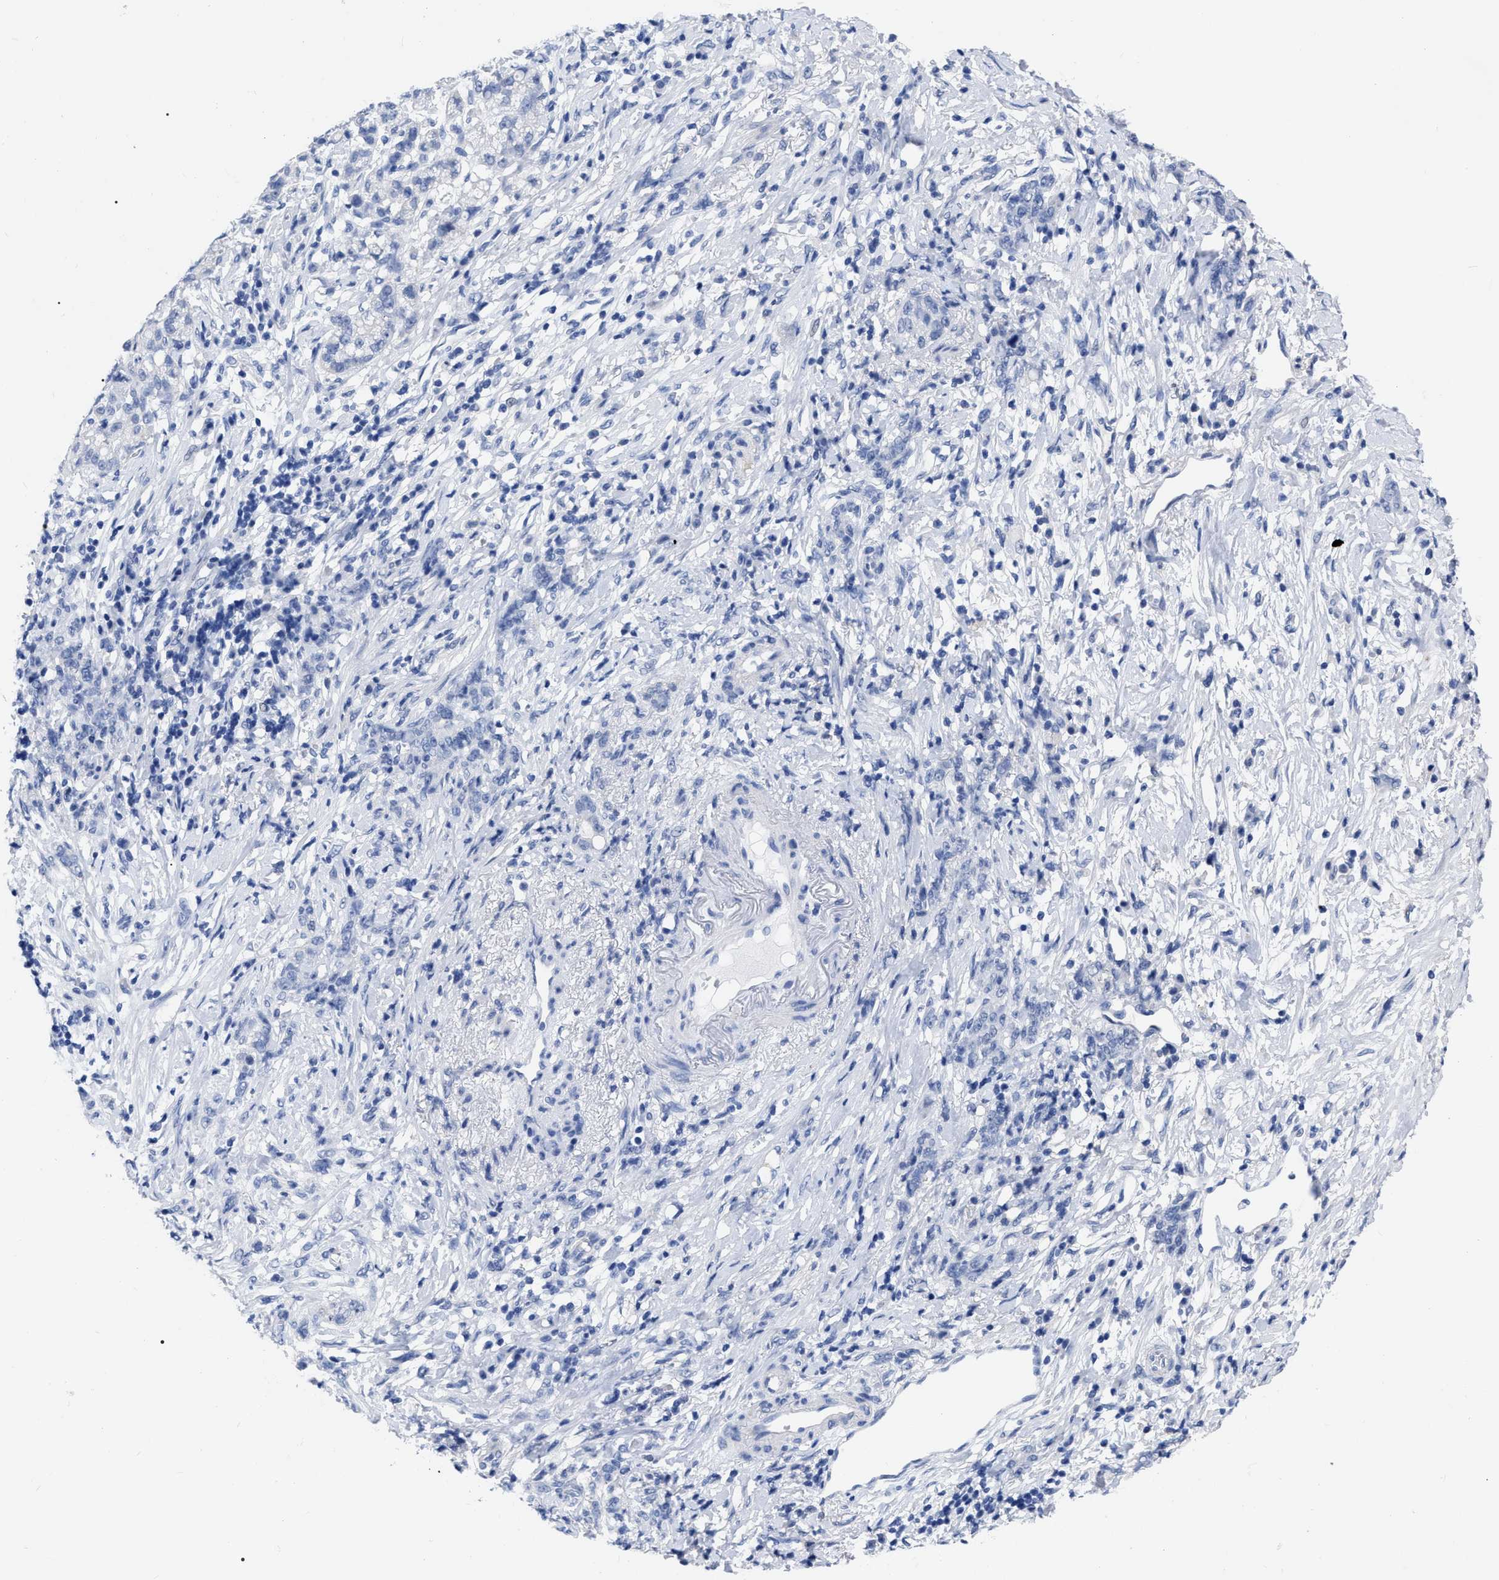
{"staining": {"intensity": "negative", "quantity": "none", "location": "none"}, "tissue": "stomach cancer", "cell_type": "Tumor cells", "image_type": "cancer", "snomed": [{"axis": "morphology", "description": "Adenocarcinoma, NOS"}, {"axis": "topography", "description": "Stomach, lower"}], "caption": "Image shows no significant protein expression in tumor cells of adenocarcinoma (stomach).", "gene": "ANXA13", "patient": {"sex": "male", "age": 88}}